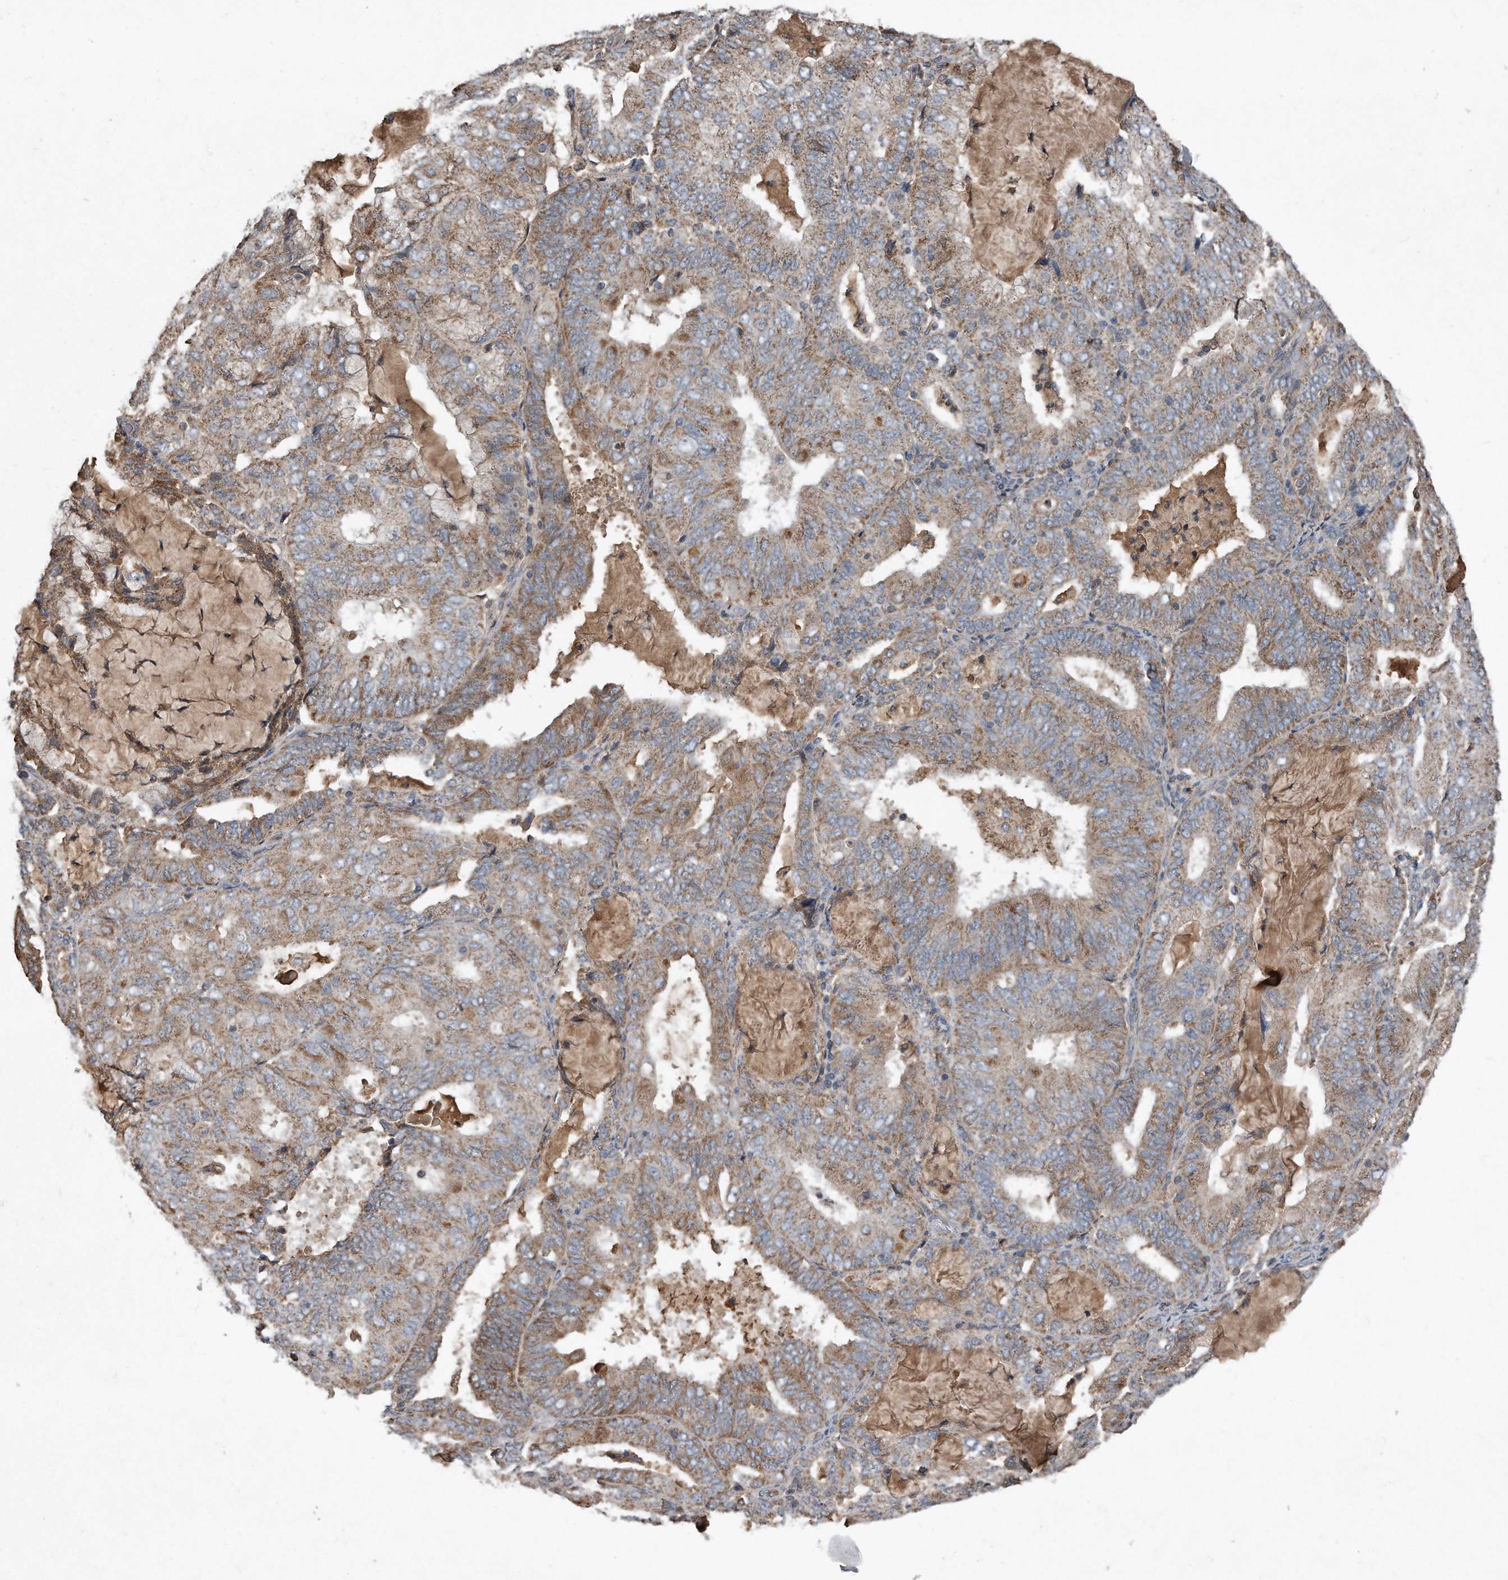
{"staining": {"intensity": "weak", "quantity": ">75%", "location": "cytoplasmic/membranous"}, "tissue": "endometrial cancer", "cell_type": "Tumor cells", "image_type": "cancer", "snomed": [{"axis": "morphology", "description": "Adenocarcinoma, NOS"}, {"axis": "topography", "description": "Endometrium"}], "caption": "High-magnification brightfield microscopy of endometrial adenocarcinoma stained with DAB (brown) and counterstained with hematoxylin (blue). tumor cells exhibit weak cytoplasmic/membranous positivity is appreciated in approximately>75% of cells. Nuclei are stained in blue.", "gene": "SDHA", "patient": {"sex": "female", "age": 81}}